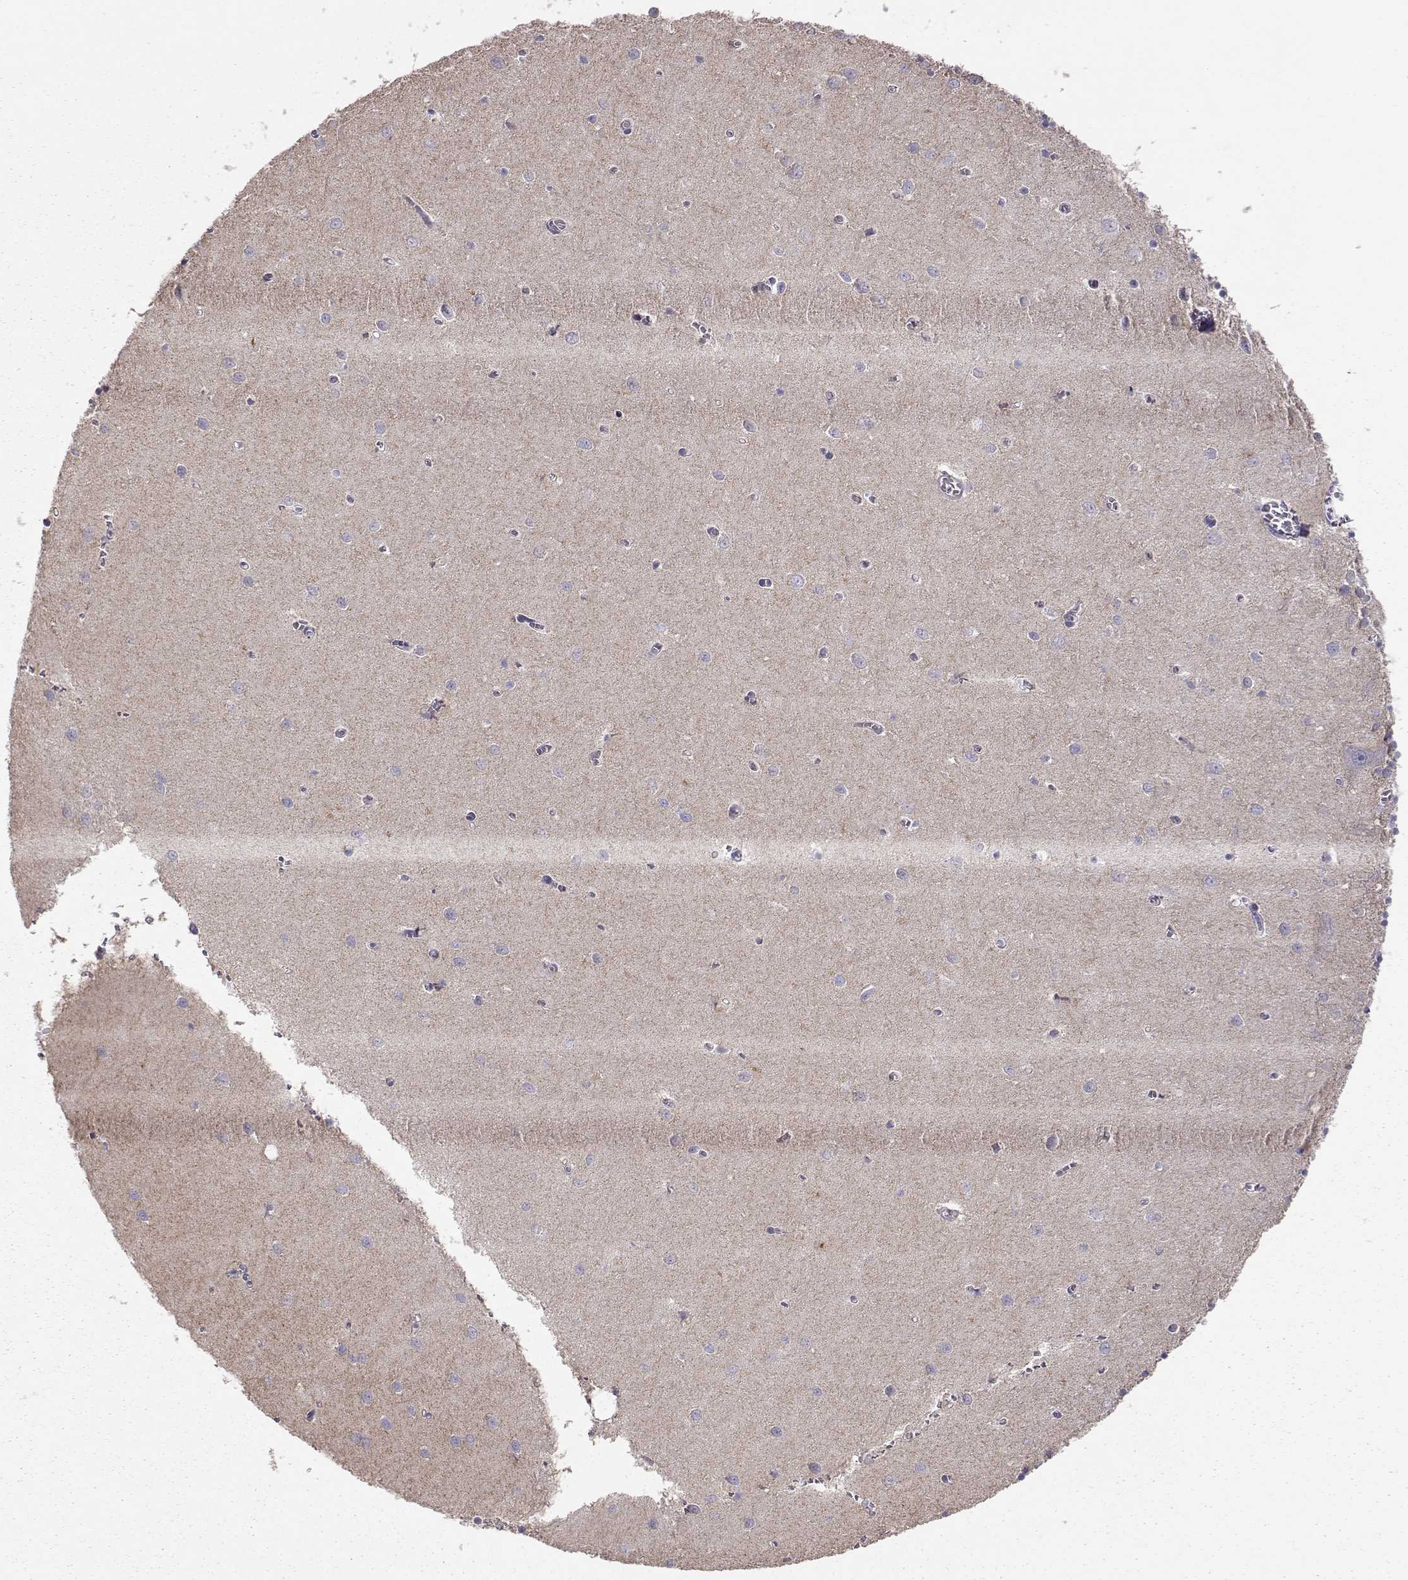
{"staining": {"intensity": "negative", "quantity": "none", "location": "none"}, "tissue": "cerebellum", "cell_type": "Cells in granular layer", "image_type": "normal", "snomed": [{"axis": "morphology", "description": "Normal tissue, NOS"}, {"axis": "topography", "description": "Cerebellum"}], "caption": "IHC histopathology image of benign cerebellum stained for a protein (brown), which demonstrates no staining in cells in granular layer.", "gene": "NCAM2", "patient": {"sex": "female", "age": 64}}